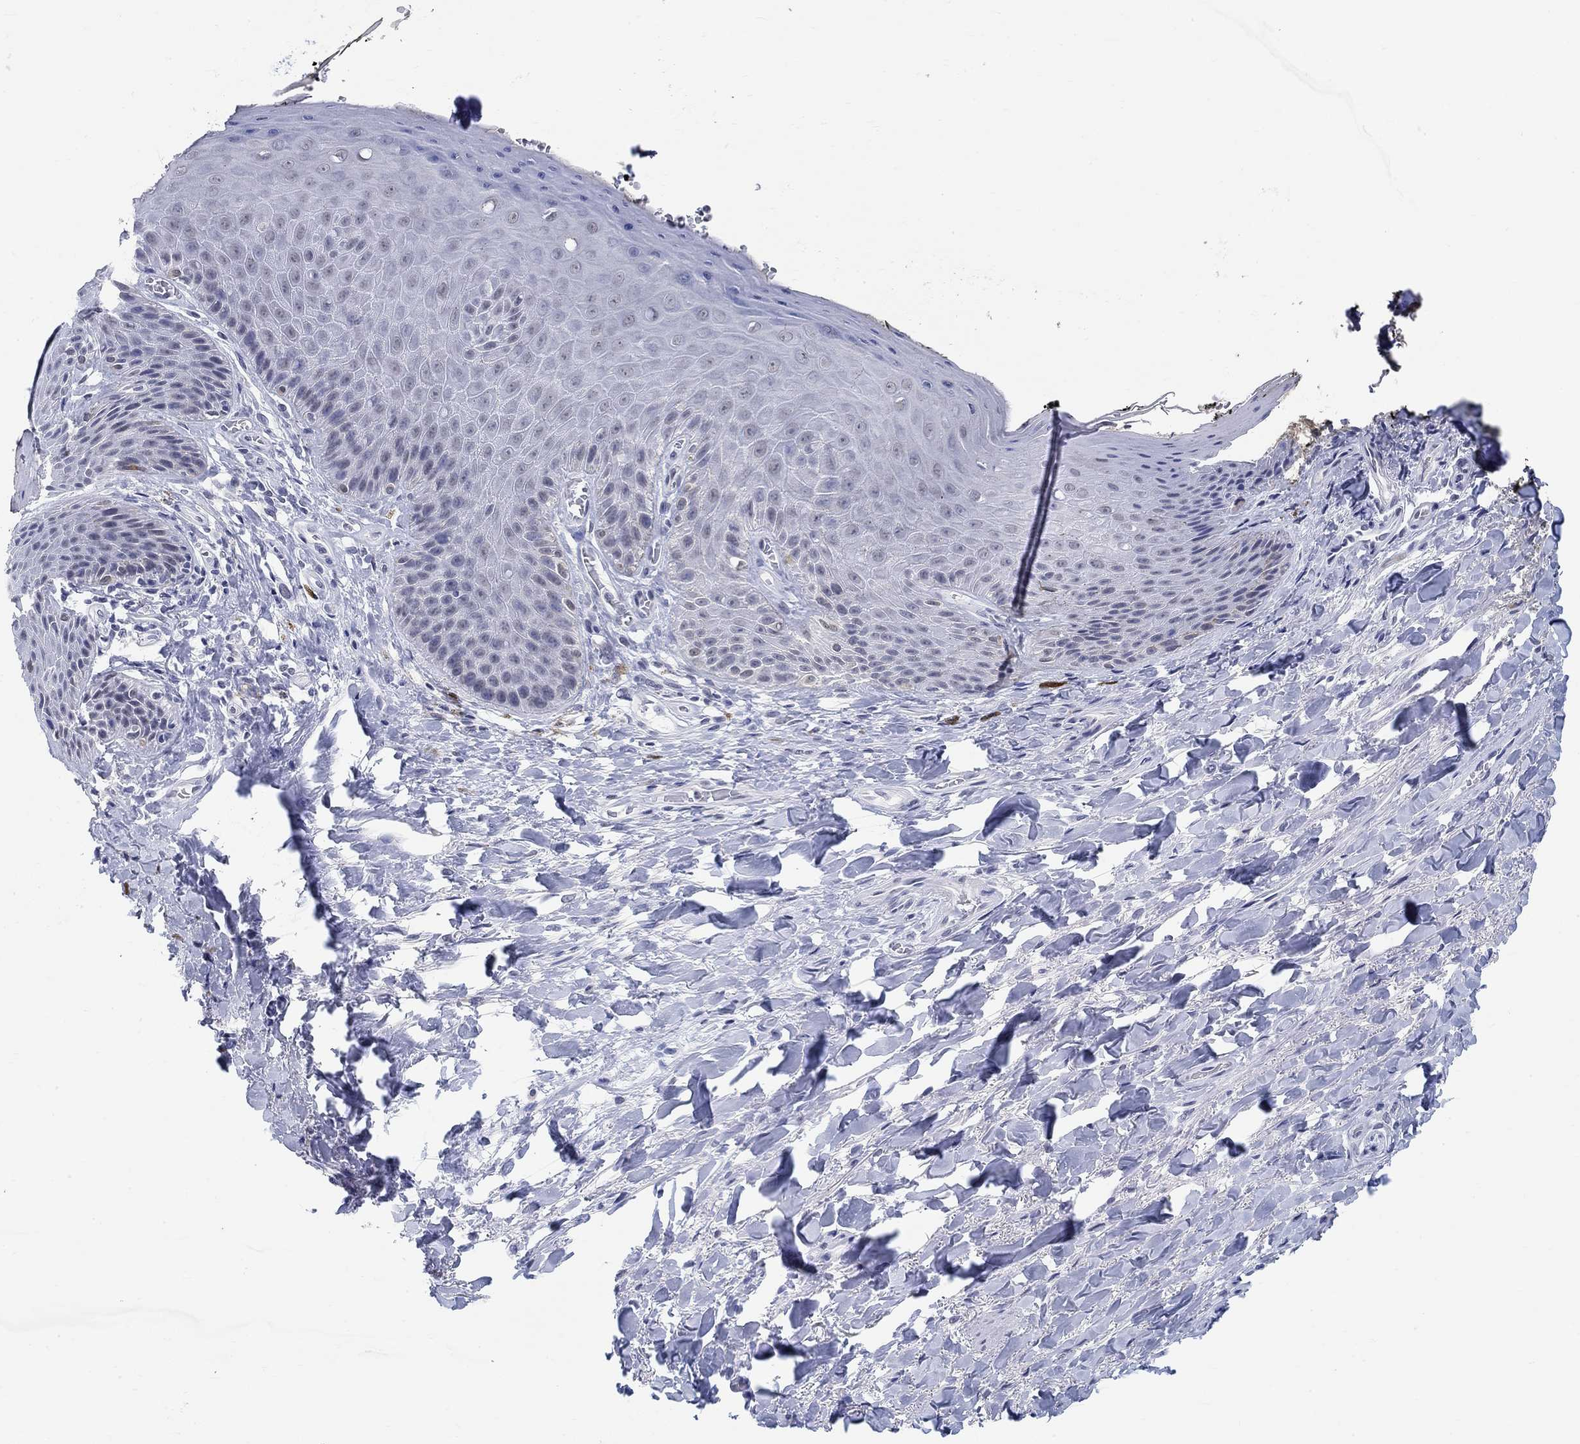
{"staining": {"intensity": "negative", "quantity": "none", "location": "none"}, "tissue": "skin", "cell_type": "Epidermal cells", "image_type": "normal", "snomed": [{"axis": "morphology", "description": "Normal tissue, NOS"}, {"axis": "topography", "description": "Anal"}, {"axis": "topography", "description": "Peripheral nerve tissue"}], "caption": "This is a image of IHC staining of normal skin, which shows no positivity in epidermal cells. (DAB immunohistochemistry, high magnification).", "gene": "ANKS1B", "patient": {"sex": "male", "age": 53}}